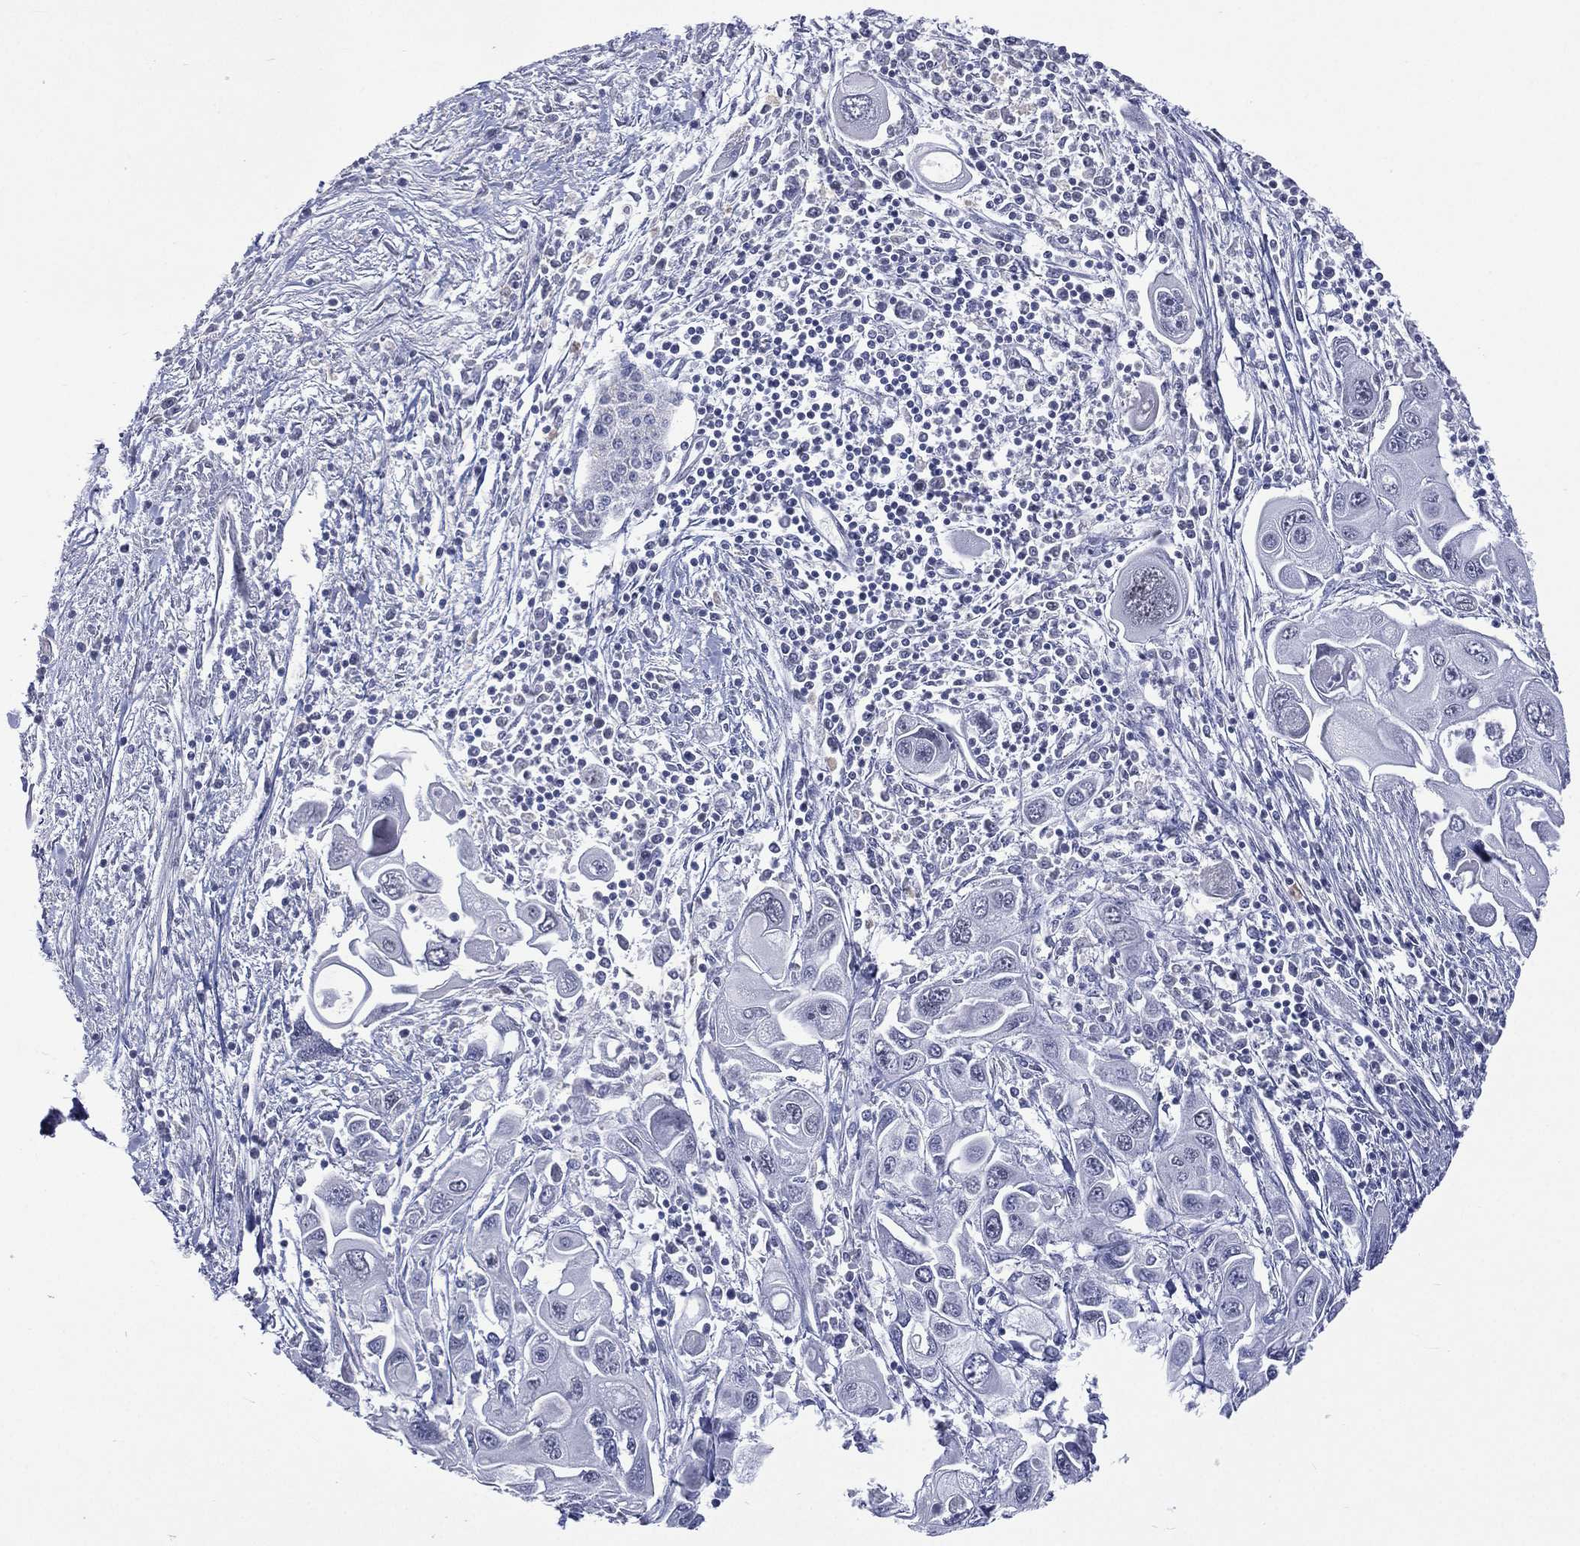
{"staining": {"intensity": "negative", "quantity": "none", "location": "none"}, "tissue": "pancreatic cancer", "cell_type": "Tumor cells", "image_type": "cancer", "snomed": [{"axis": "morphology", "description": "Adenocarcinoma, NOS"}, {"axis": "topography", "description": "Pancreas"}], "caption": "This photomicrograph is of pancreatic cancer stained with immunohistochemistry to label a protein in brown with the nuclei are counter-stained blue. There is no expression in tumor cells. Brightfield microscopy of IHC stained with DAB (brown) and hematoxylin (blue), captured at high magnification.", "gene": "SSX1", "patient": {"sex": "male", "age": 70}}